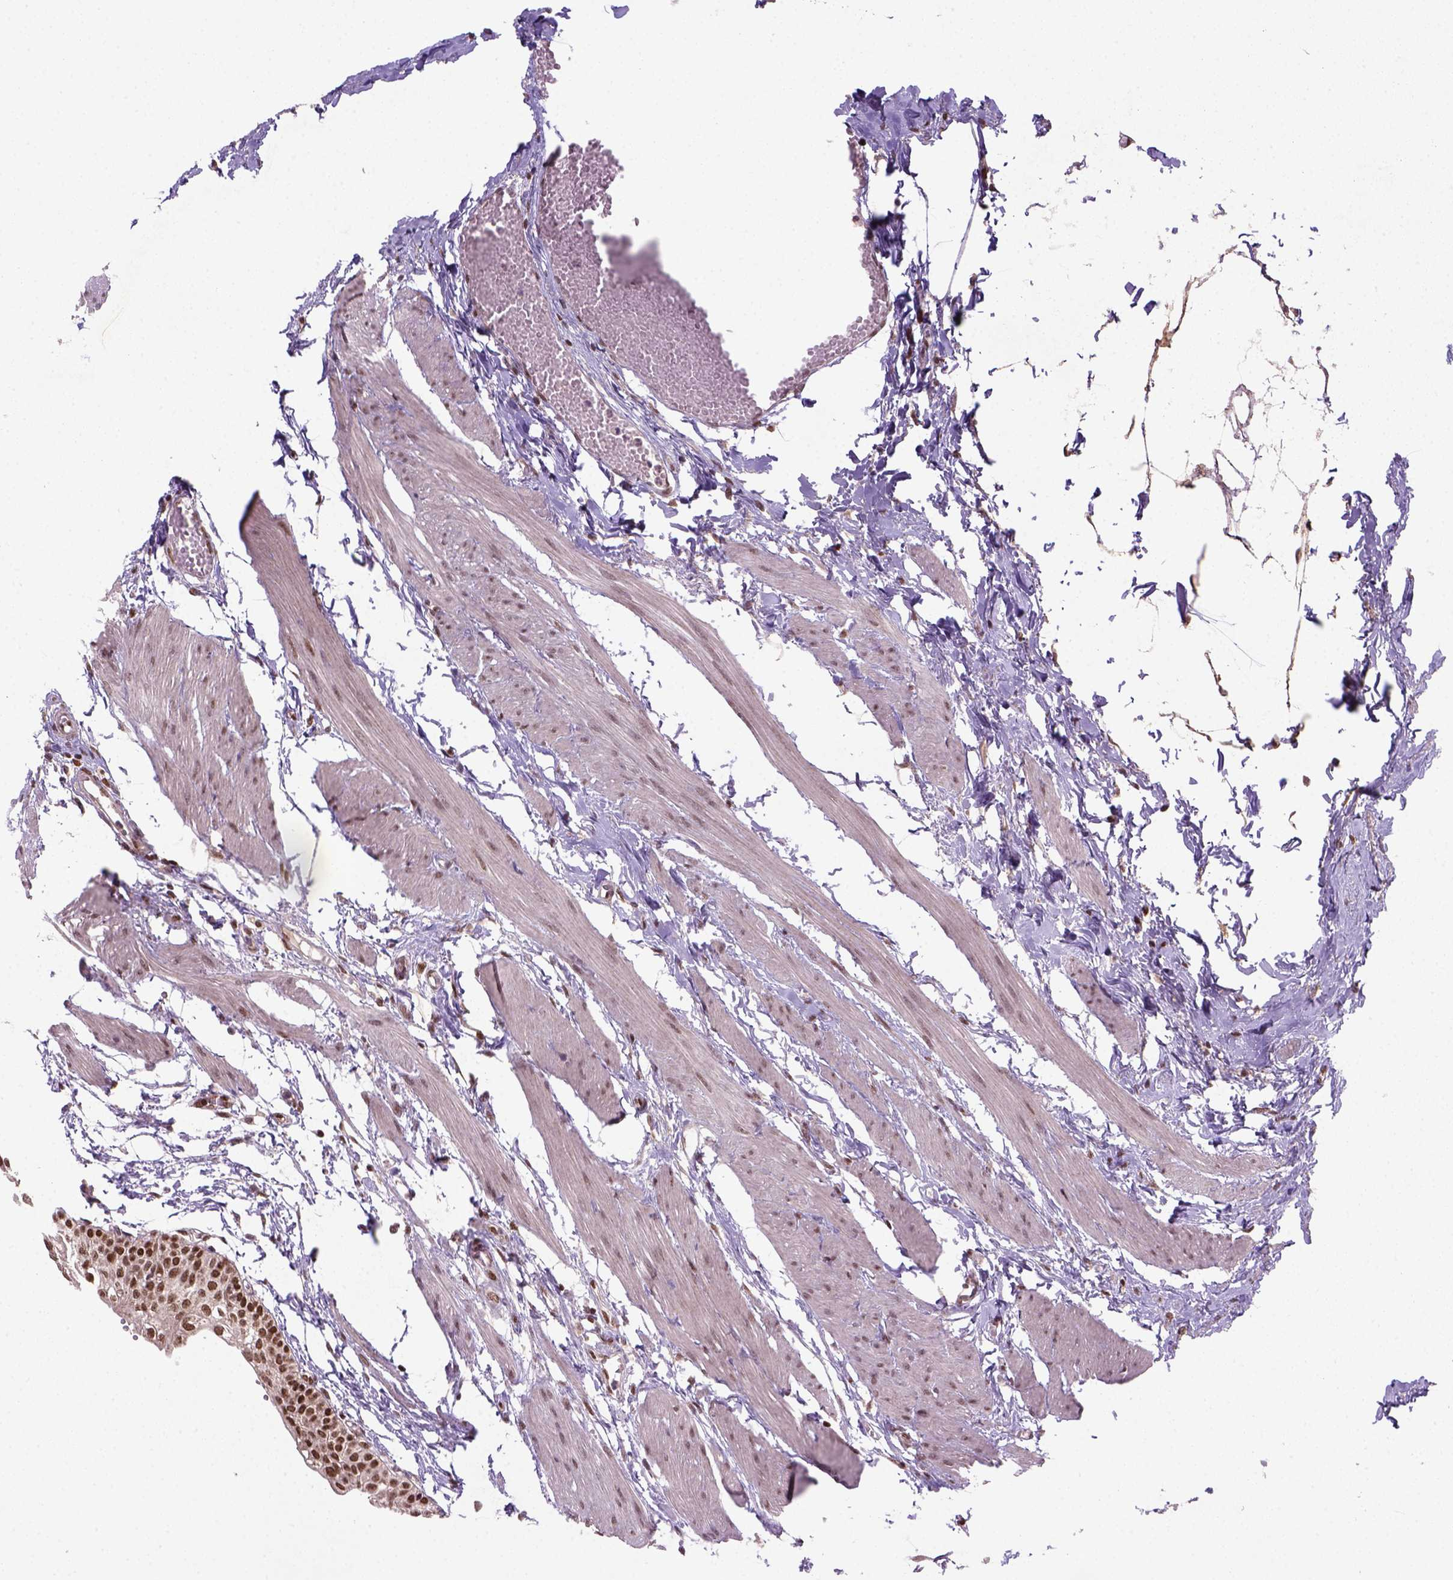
{"staining": {"intensity": "strong", "quantity": ">75%", "location": "nuclear"}, "tissue": "urinary bladder", "cell_type": "Urothelial cells", "image_type": "normal", "snomed": [{"axis": "morphology", "description": "Normal tissue, NOS"}, {"axis": "topography", "description": "Urinary bladder"}, {"axis": "topography", "description": "Peripheral nerve tissue"}], "caption": "An immunohistochemistry histopathology image of unremarkable tissue is shown. Protein staining in brown highlights strong nuclear positivity in urinary bladder within urothelial cells.", "gene": "MGMT", "patient": {"sex": "male", "age": 55}}